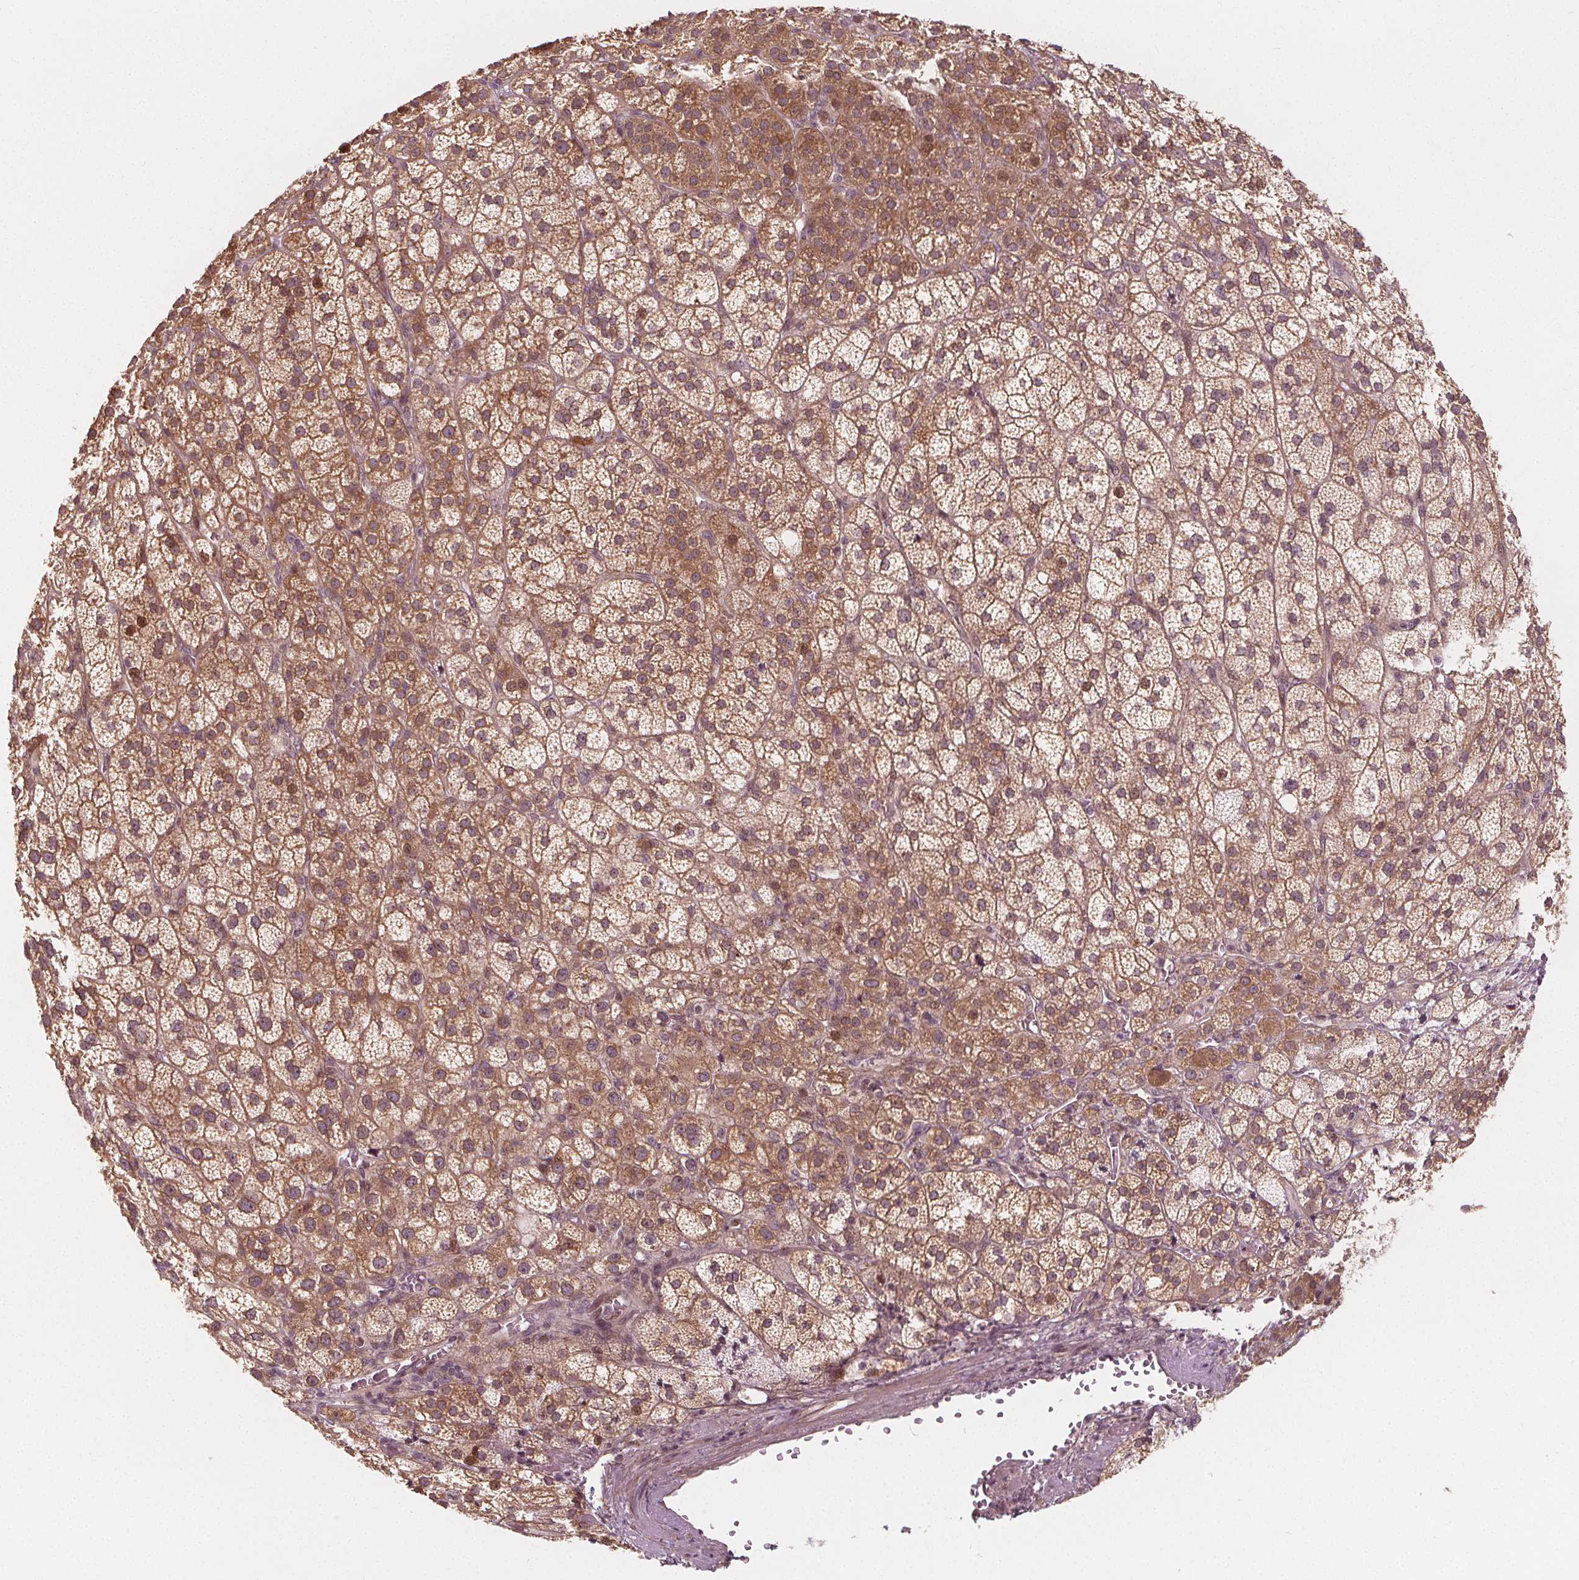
{"staining": {"intensity": "moderate", "quantity": ">75%", "location": "cytoplasmic/membranous,nuclear"}, "tissue": "adrenal gland", "cell_type": "Glandular cells", "image_type": "normal", "snomed": [{"axis": "morphology", "description": "Normal tissue, NOS"}, {"axis": "topography", "description": "Adrenal gland"}], "caption": "Brown immunohistochemical staining in unremarkable human adrenal gland exhibits moderate cytoplasmic/membranous,nuclear staining in approximately >75% of glandular cells.", "gene": "AKT1S1", "patient": {"sex": "female", "age": 60}}